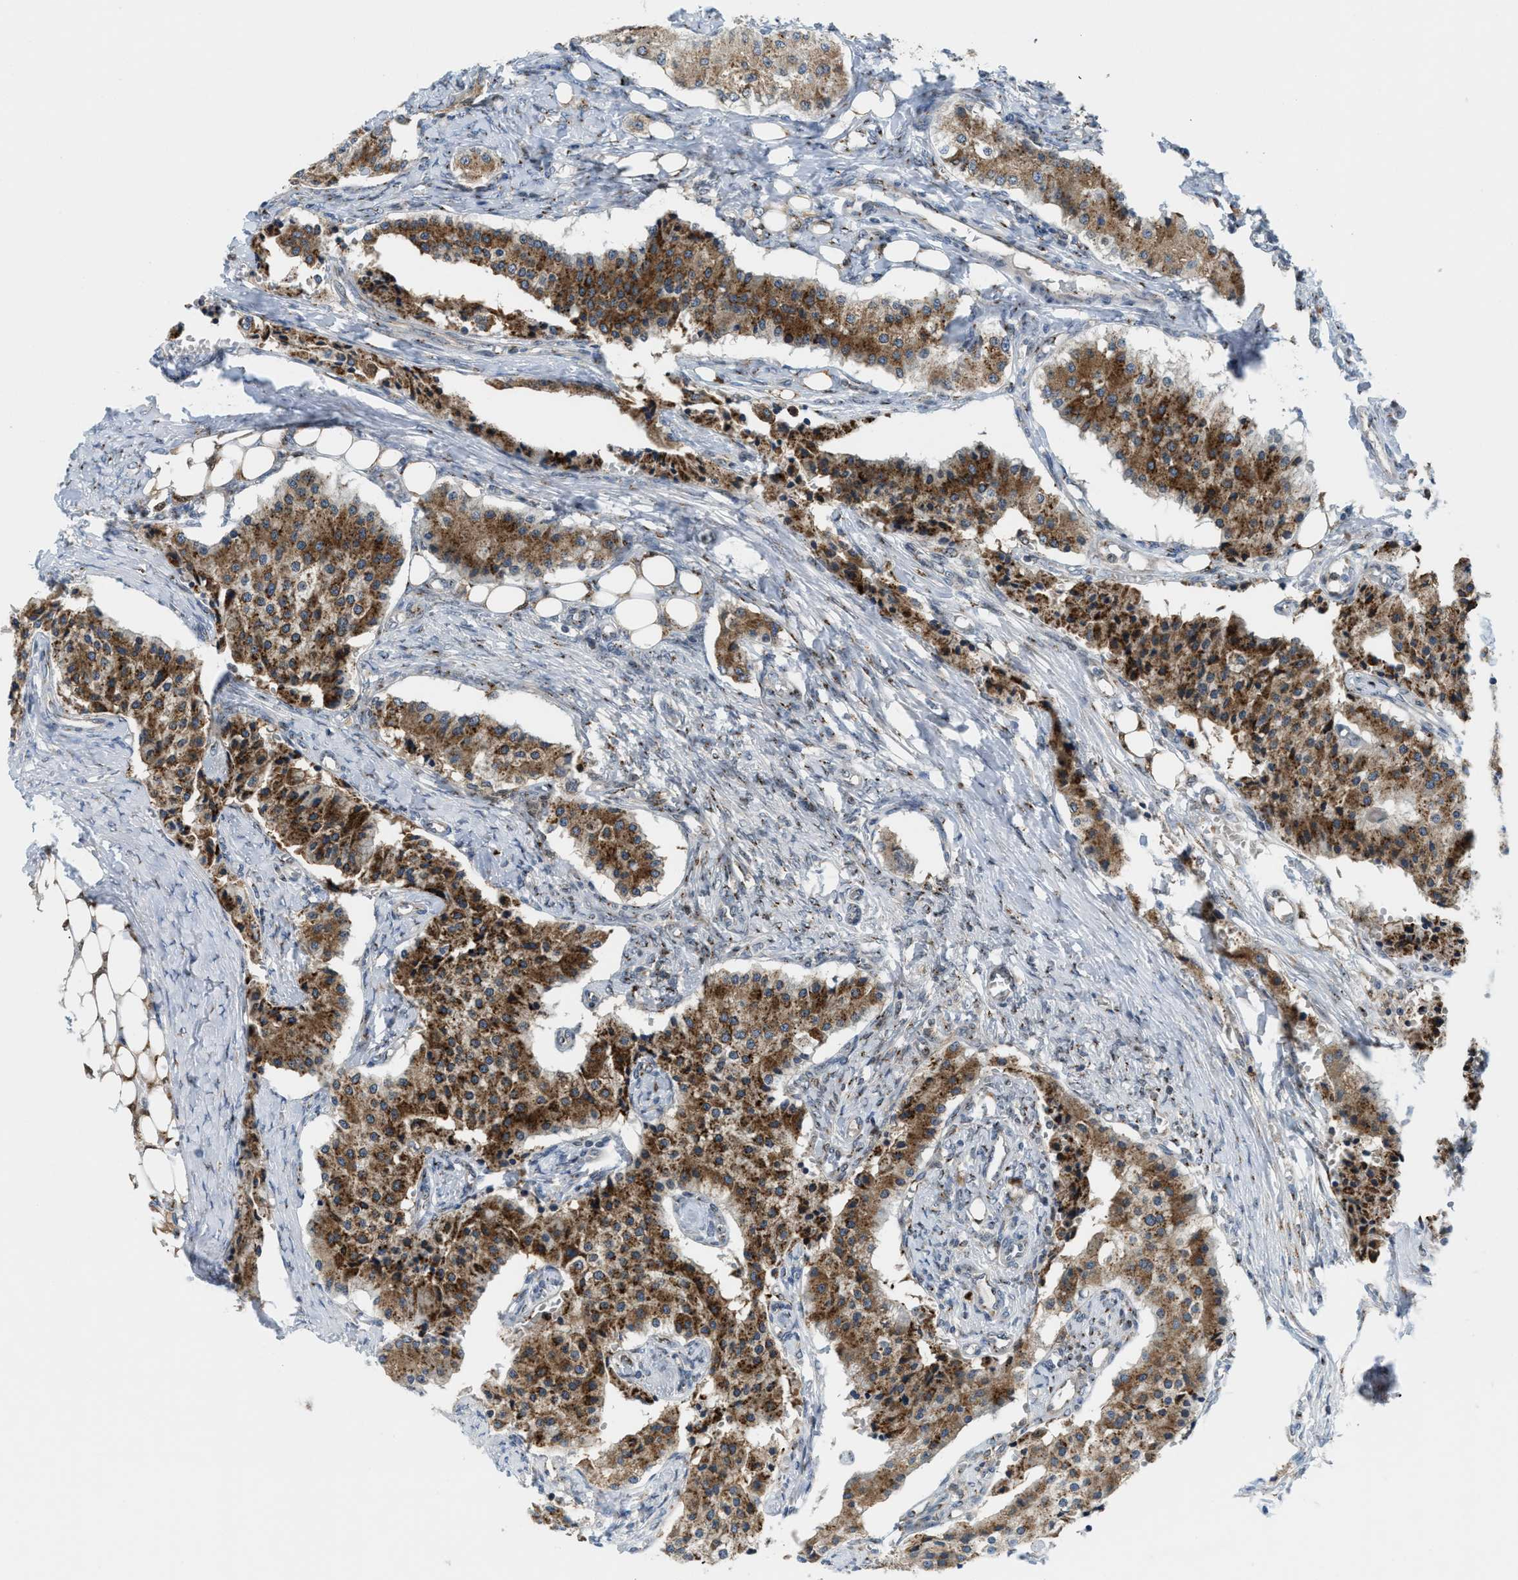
{"staining": {"intensity": "moderate", "quantity": ">75%", "location": "cytoplasmic/membranous"}, "tissue": "carcinoid", "cell_type": "Tumor cells", "image_type": "cancer", "snomed": [{"axis": "morphology", "description": "Carcinoid, malignant, NOS"}, {"axis": "topography", "description": "Colon"}], "caption": "An immunohistochemistry image of neoplastic tissue is shown. Protein staining in brown labels moderate cytoplasmic/membranous positivity in malignant carcinoid within tumor cells.", "gene": "SLC38A10", "patient": {"sex": "female", "age": 52}}